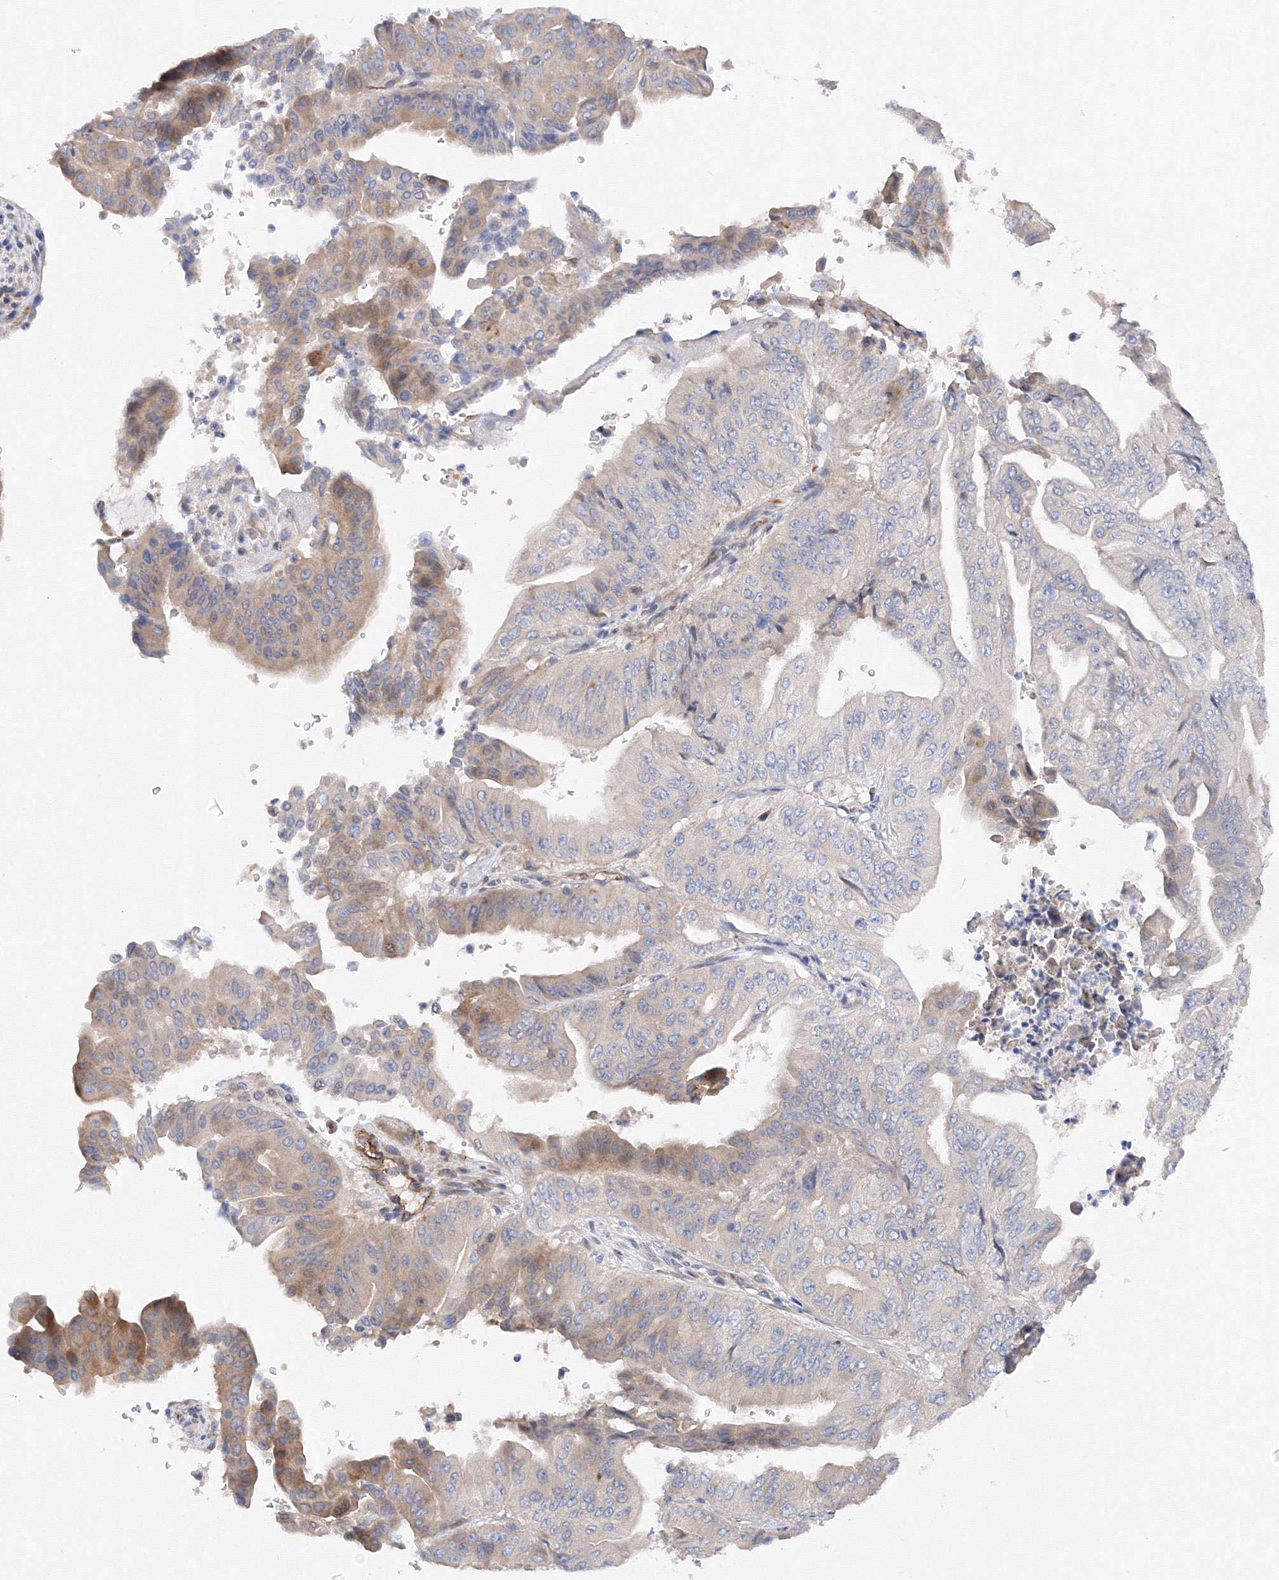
{"staining": {"intensity": "moderate", "quantity": "<25%", "location": "cytoplasmic/membranous"}, "tissue": "pancreatic cancer", "cell_type": "Tumor cells", "image_type": "cancer", "snomed": [{"axis": "morphology", "description": "Adenocarcinoma, NOS"}, {"axis": "topography", "description": "Pancreas"}], "caption": "A high-resolution image shows immunohistochemistry staining of pancreatic adenocarcinoma, which displays moderate cytoplasmic/membranous positivity in approximately <25% of tumor cells.", "gene": "DIS3L2", "patient": {"sex": "female", "age": 77}}